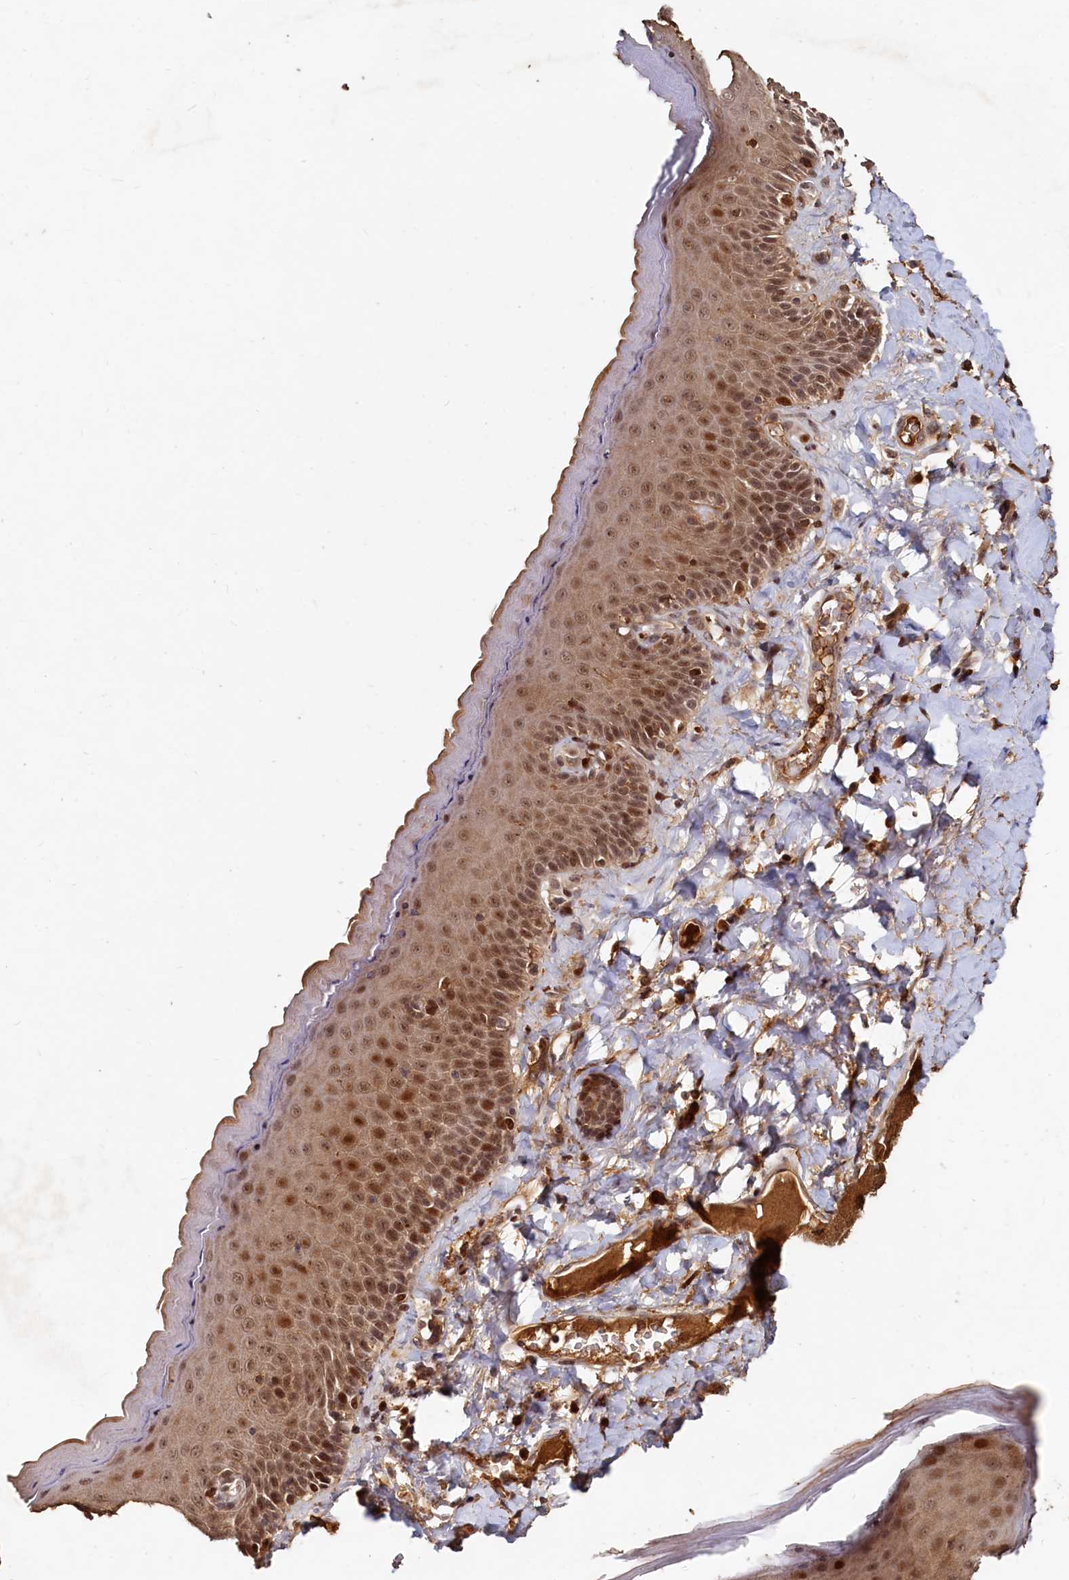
{"staining": {"intensity": "moderate", "quantity": ">75%", "location": "cytoplasmic/membranous,nuclear"}, "tissue": "skin", "cell_type": "Epidermal cells", "image_type": "normal", "snomed": [{"axis": "morphology", "description": "Normal tissue, NOS"}, {"axis": "topography", "description": "Anal"}], "caption": "IHC histopathology image of benign skin: skin stained using IHC exhibits medium levels of moderate protein expression localized specifically in the cytoplasmic/membranous,nuclear of epidermal cells, appearing as a cytoplasmic/membranous,nuclear brown color.", "gene": "TRAPPC4", "patient": {"sex": "male", "age": 69}}